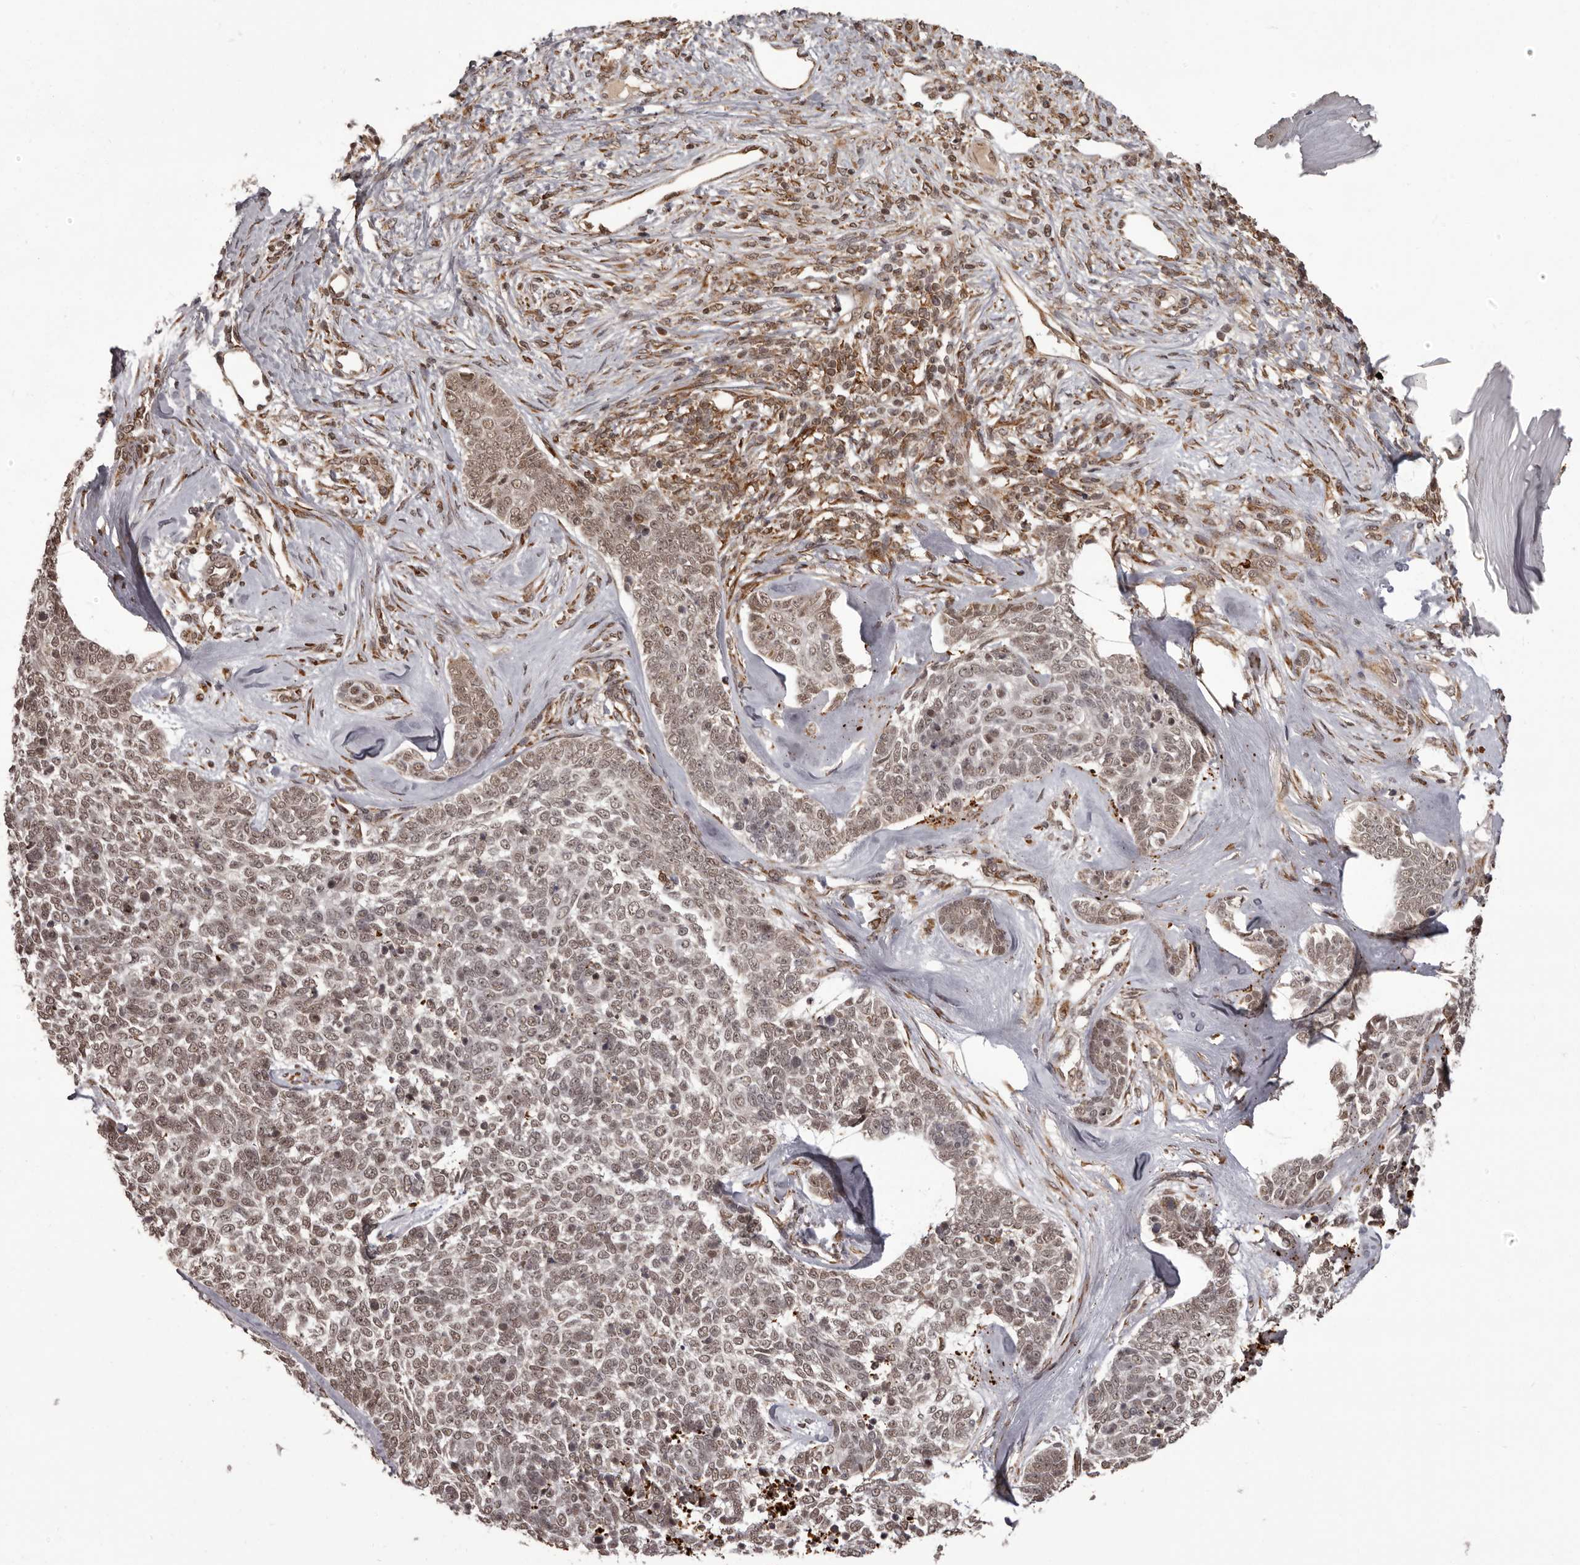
{"staining": {"intensity": "moderate", "quantity": "25%-75%", "location": "nuclear"}, "tissue": "skin cancer", "cell_type": "Tumor cells", "image_type": "cancer", "snomed": [{"axis": "morphology", "description": "Basal cell carcinoma"}, {"axis": "topography", "description": "Skin"}], "caption": "An immunohistochemistry photomicrograph of neoplastic tissue is shown. Protein staining in brown shows moderate nuclear positivity in skin cancer (basal cell carcinoma) within tumor cells.", "gene": "IL32", "patient": {"sex": "female", "age": 81}}